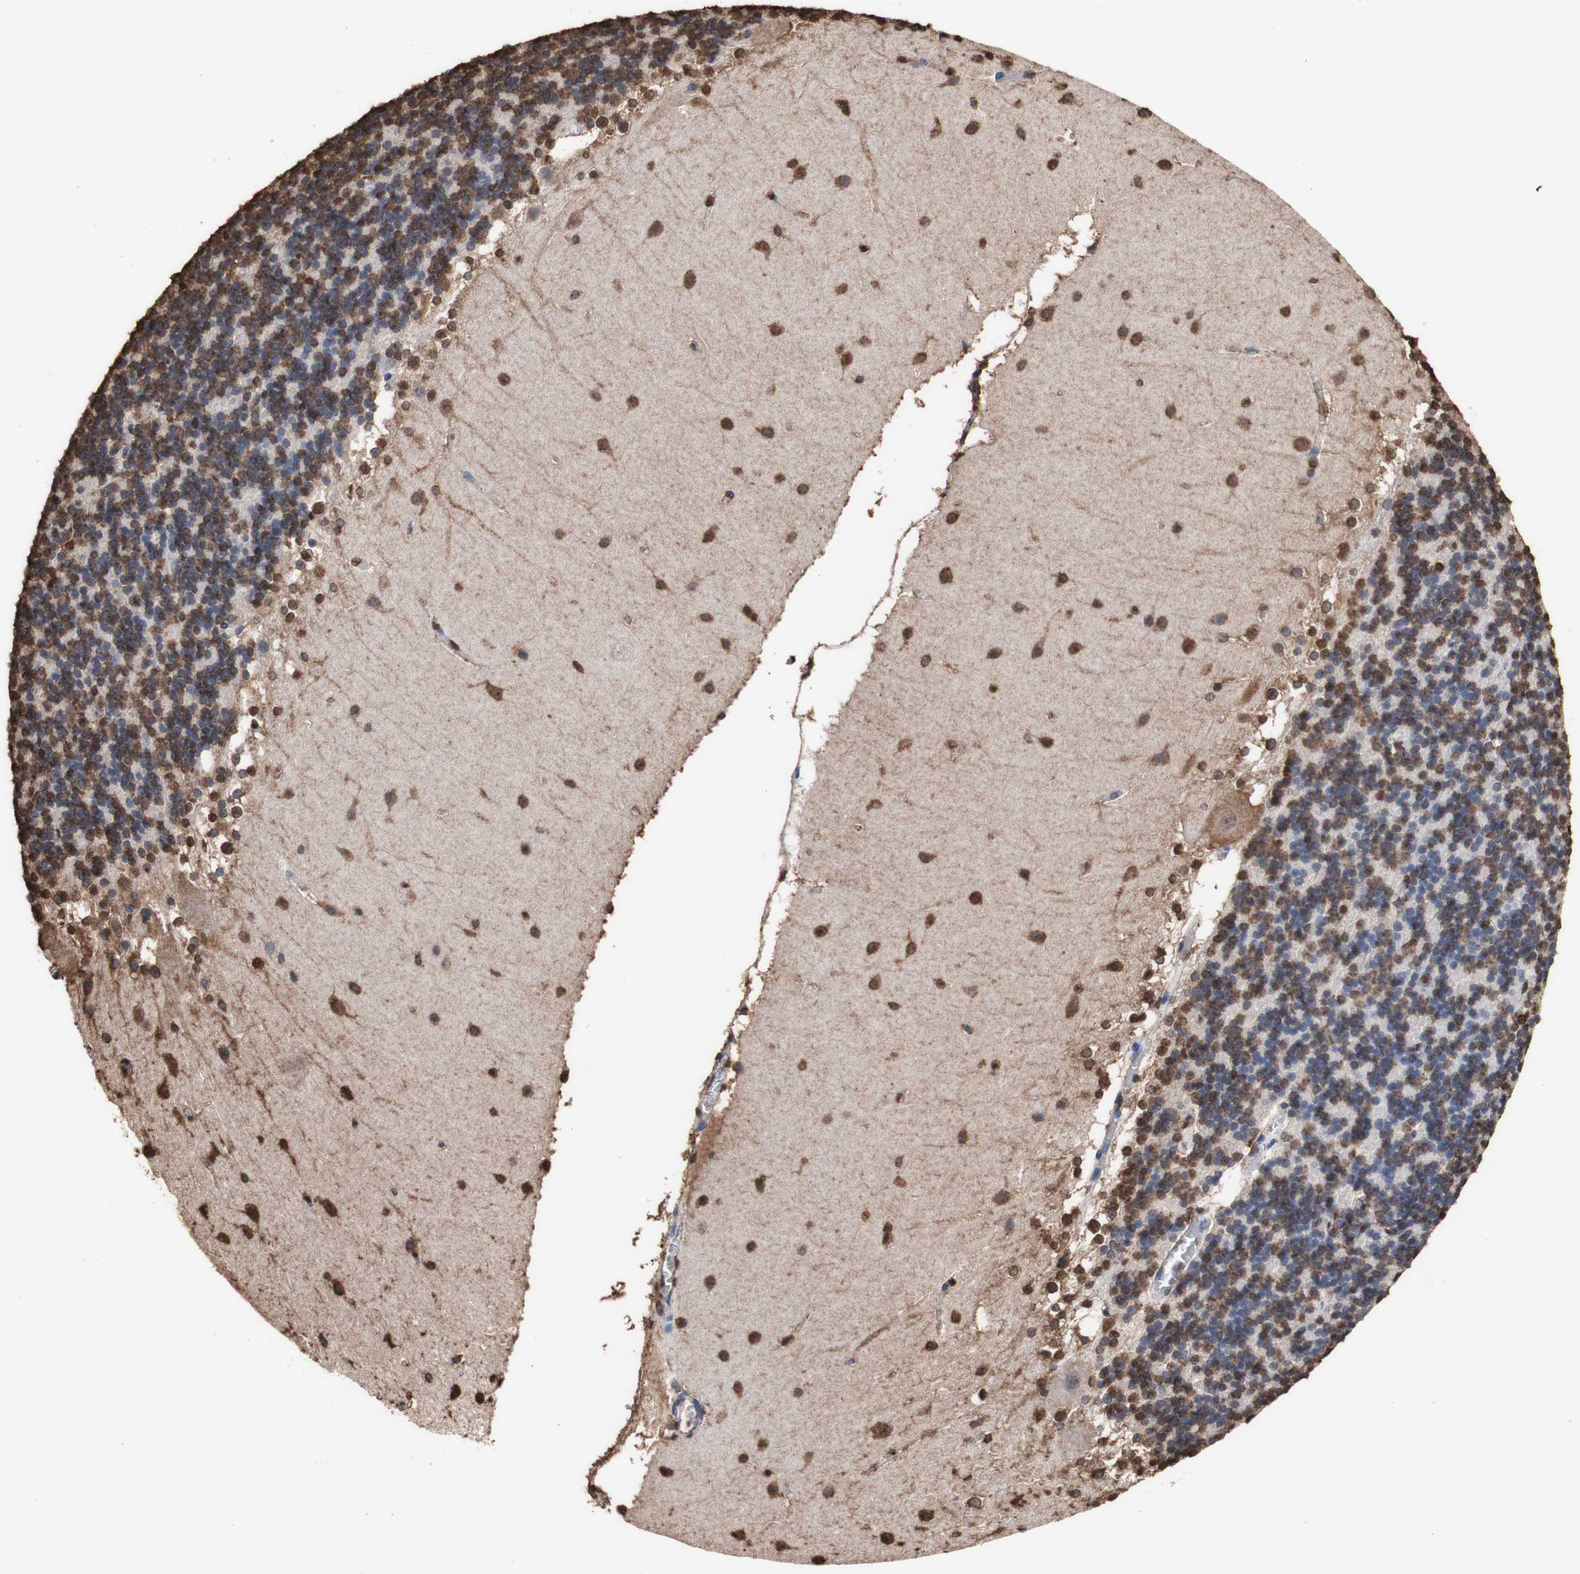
{"staining": {"intensity": "moderate", "quantity": "25%-75%", "location": "cytoplasmic/membranous,nuclear"}, "tissue": "cerebellum", "cell_type": "Cells in granular layer", "image_type": "normal", "snomed": [{"axis": "morphology", "description": "Normal tissue, NOS"}, {"axis": "topography", "description": "Cerebellum"}], "caption": "Immunohistochemical staining of normal cerebellum displays medium levels of moderate cytoplasmic/membranous,nuclear positivity in approximately 25%-75% of cells in granular layer. (brown staining indicates protein expression, while blue staining denotes nuclei).", "gene": "PIDD1", "patient": {"sex": "female", "age": 19}}